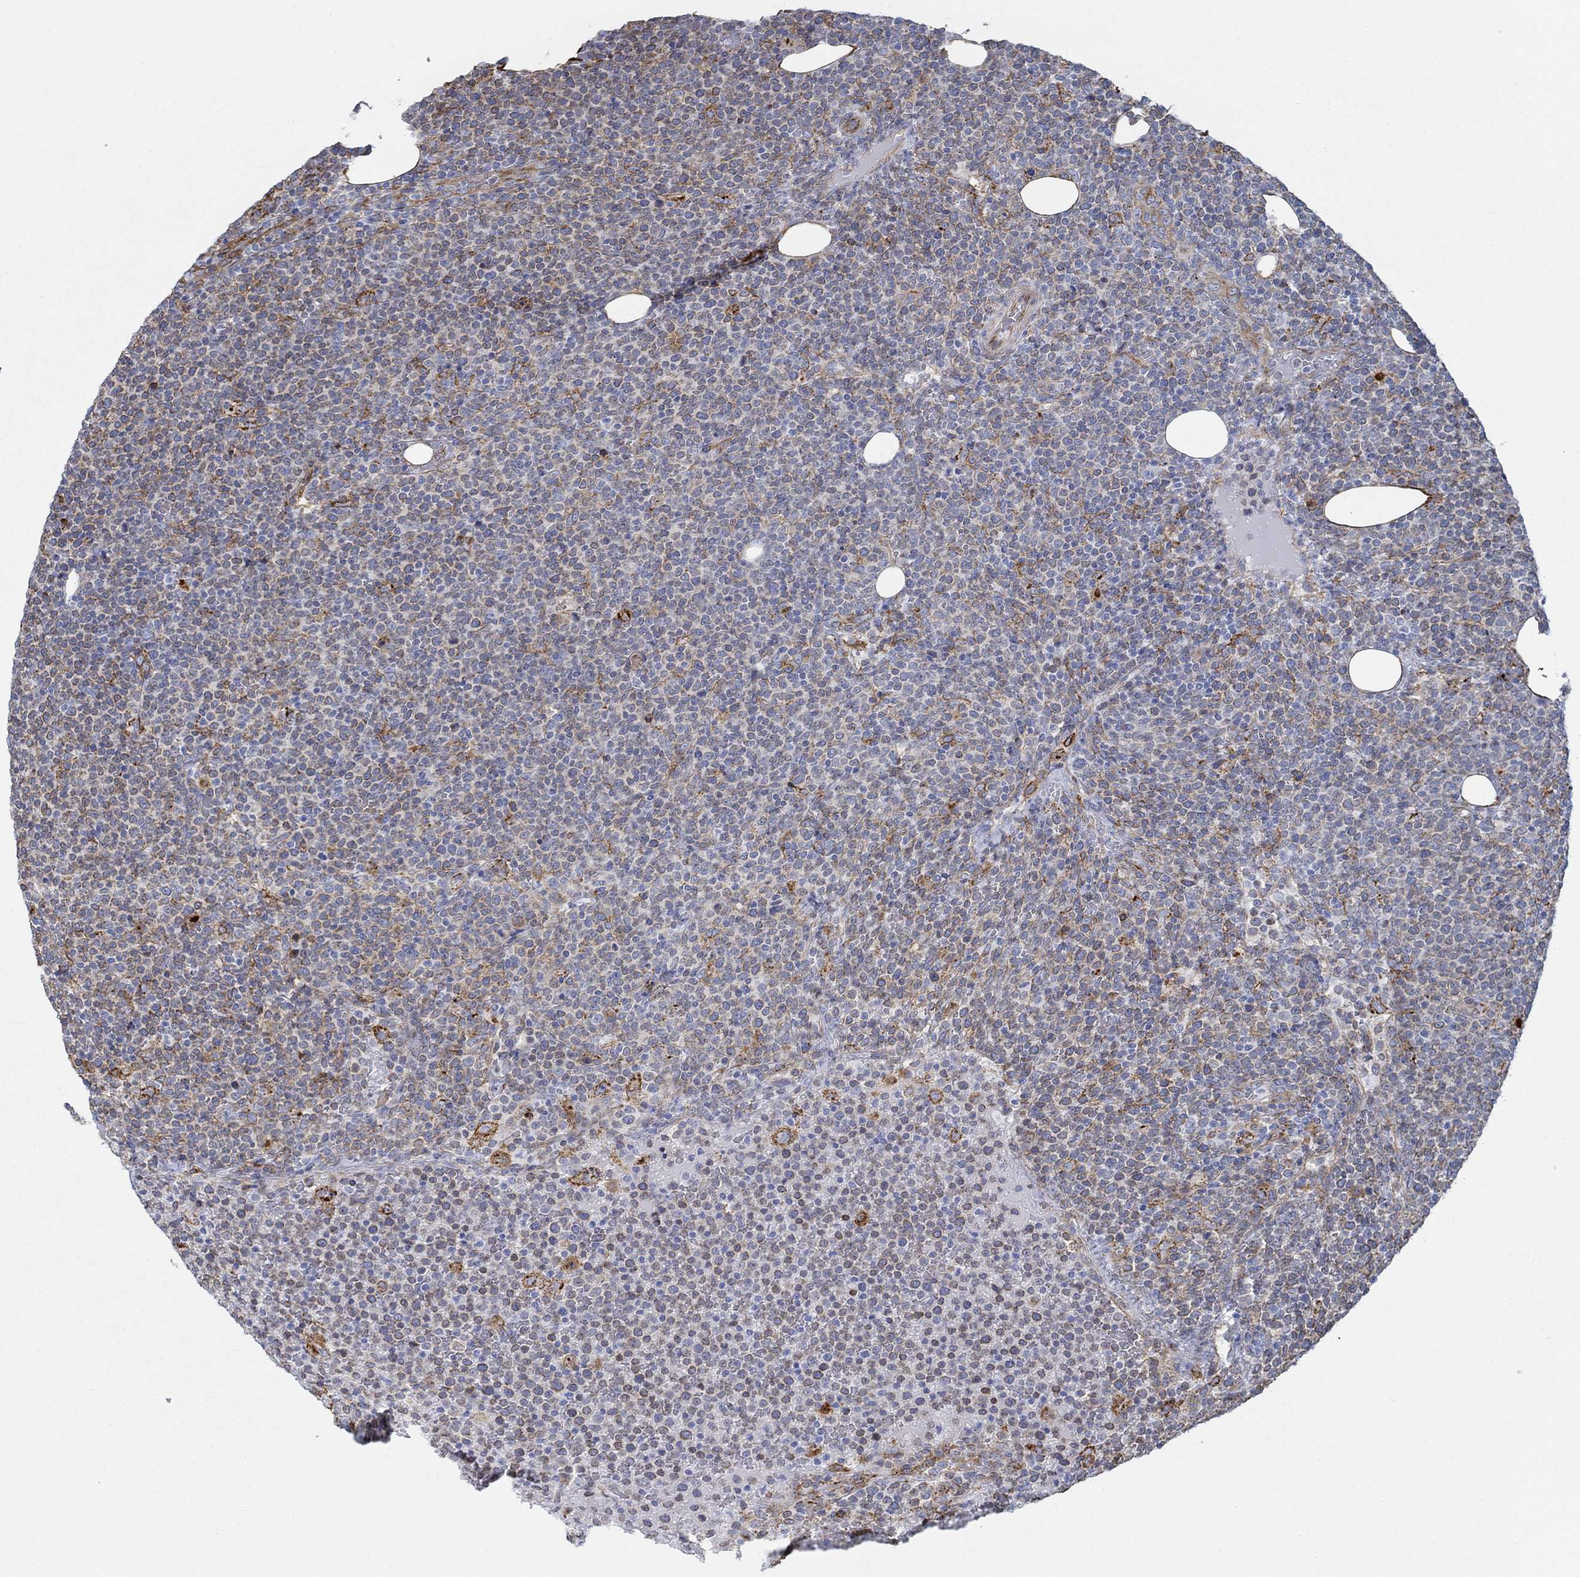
{"staining": {"intensity": "strong", "quantity": "<25%", "location": "cytoplasmic/membranous"}, "tissue": "lymphoma", "cell_type": "Tumor cells", "image_type": "cancer", "snomed": [{"axis": "morphology", "description": "Malignant lymphoma, non-Hodgkin's type, High grade"}, {"axis": "topography", "description": "Lymph node"}], "caption": "This is an image of IHC staining of lymphoma, which shows strong positivity in the cytoplasmic/membranous of tumor cells.", "gene": "STC2", "patient": {"sex": "male", "age": 61}}